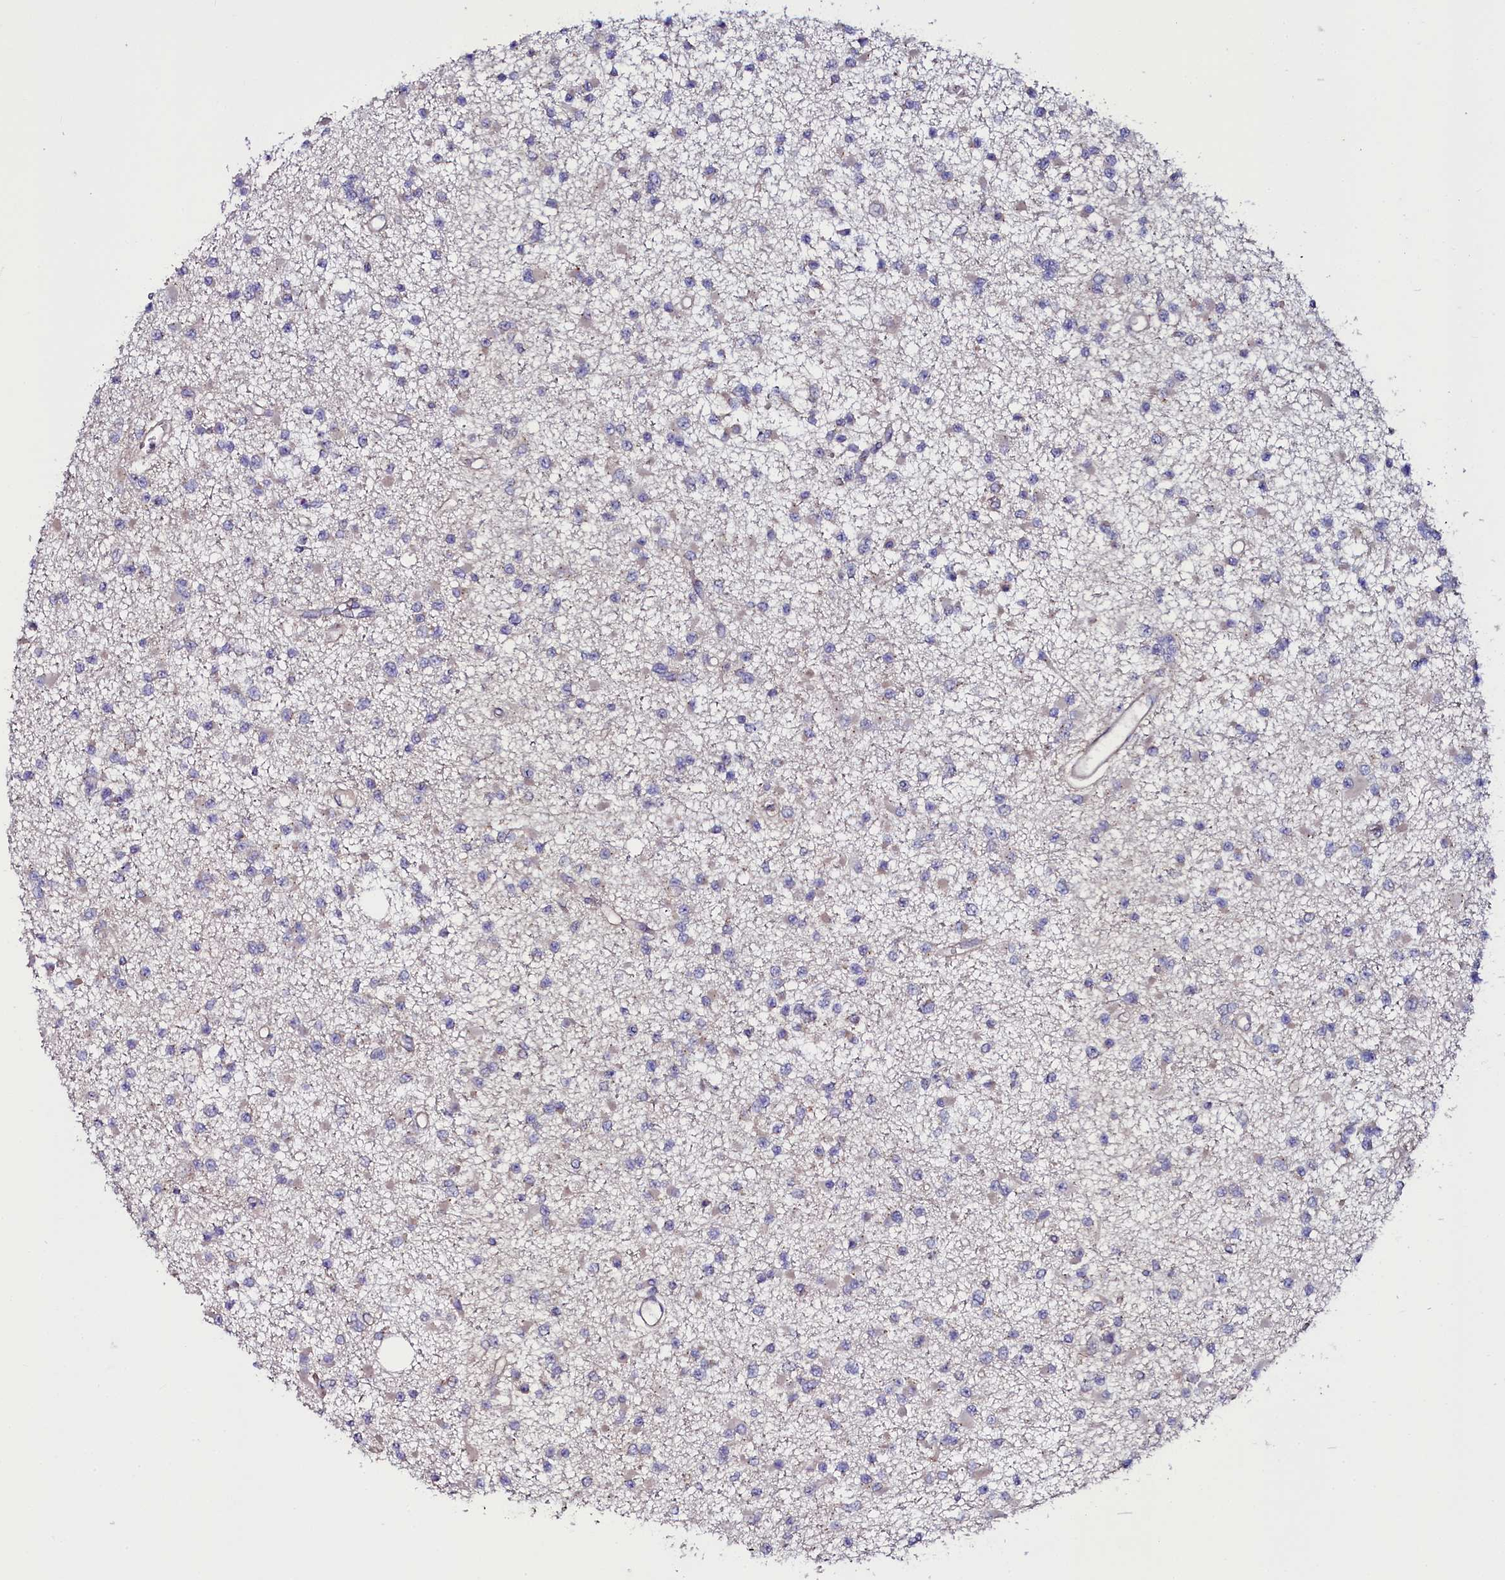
{"staining": {"intensity": "negative", "quantity": "none", "location": "none"}, "tissue": "glioma", "cell_type": "Tumor cells", "image_type": "cancer", "snomed": [{"axis": "morphology", "description": "Glioma, malignant, Low grade"}, {"axis": "topography", "description": "Brain"}], "caption": "IHC photomicrograph of neoplastic tissue: glioma stained with DAB (3,3'-diaminobenzidine) demonstrates no significant protein expression in tumor cells.", "gene": "USPL1", "patient": {"sex": "female", "age": 22}}